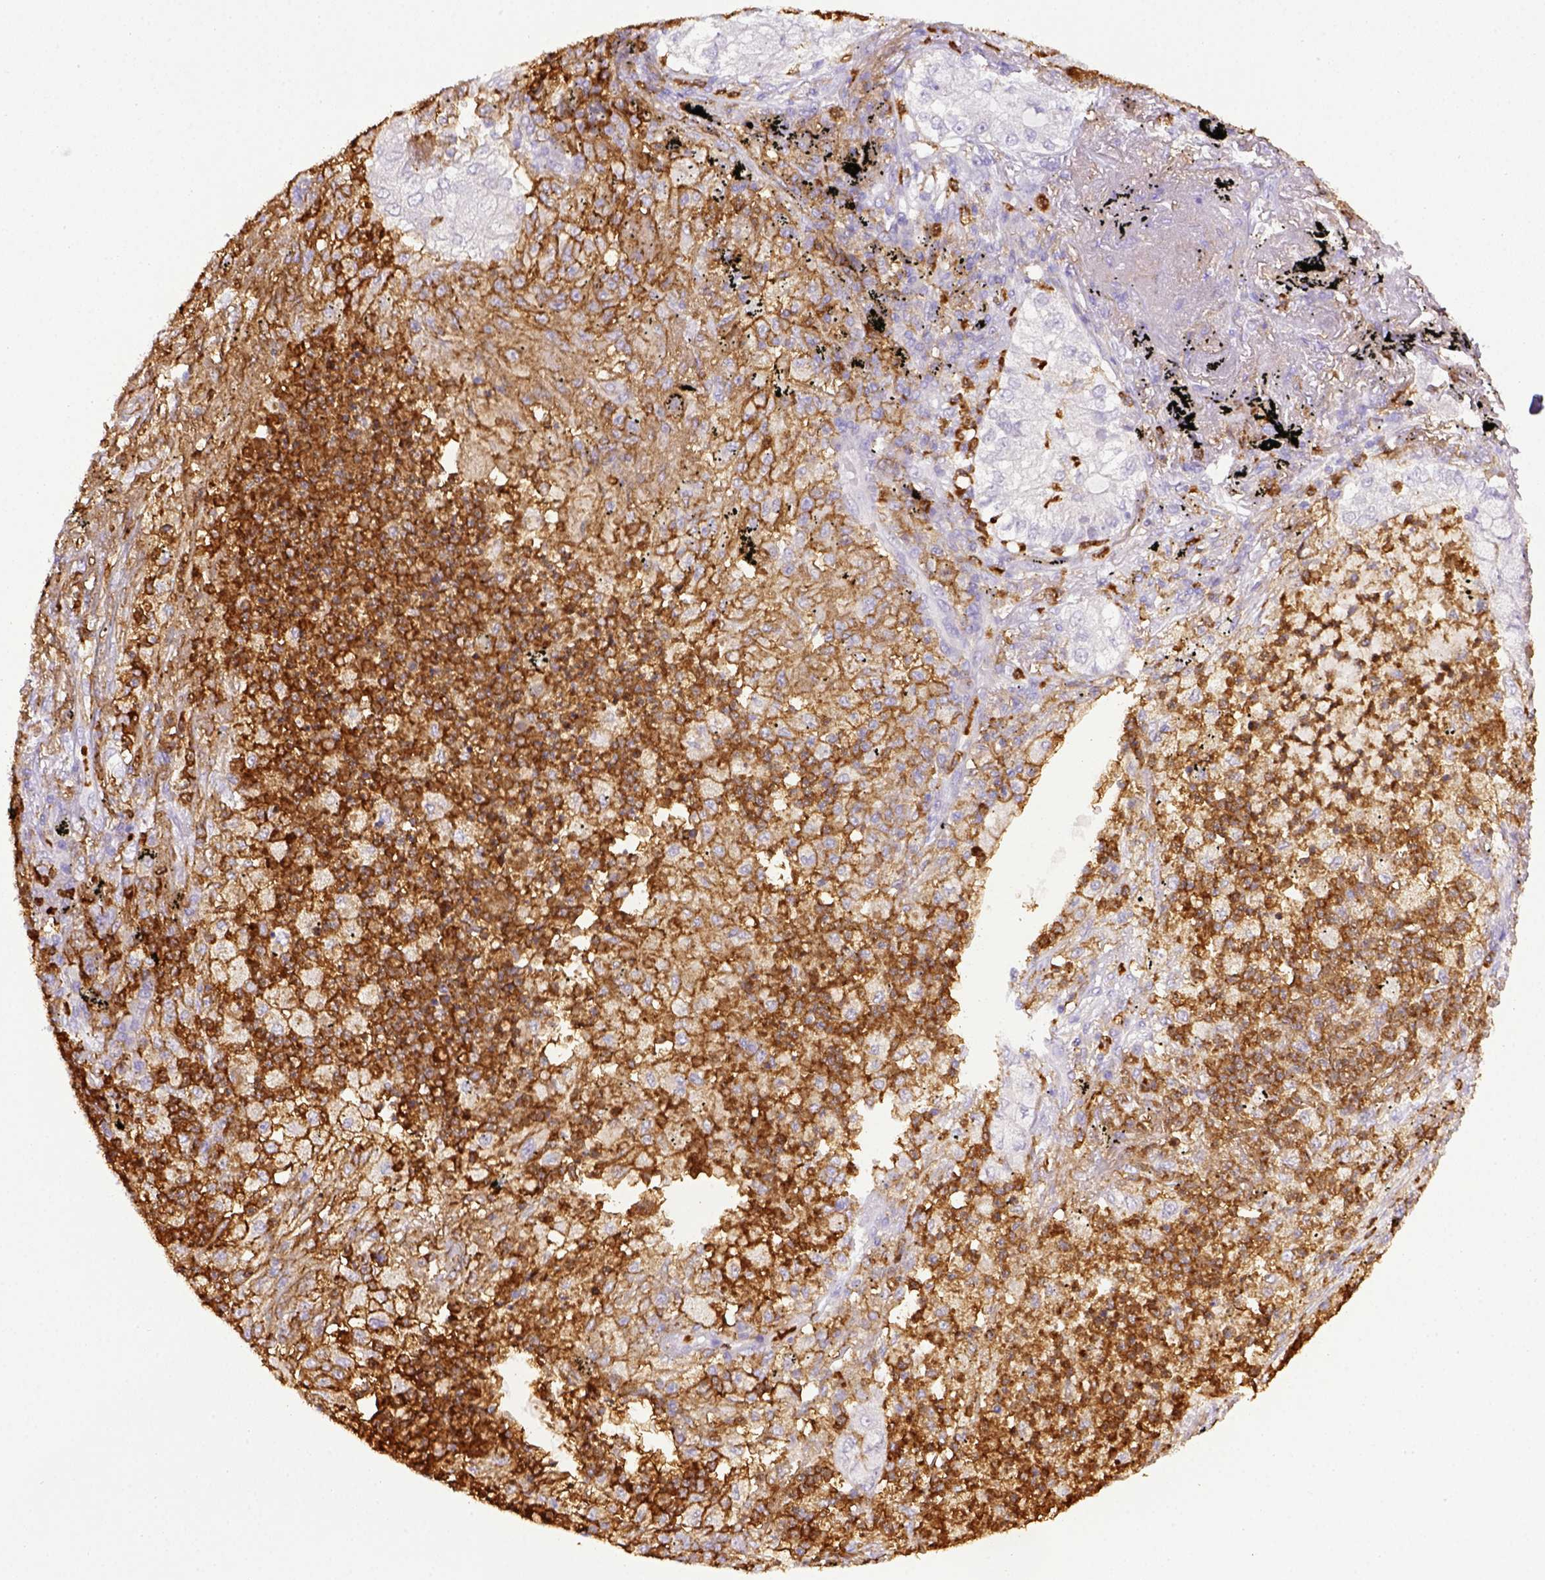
{"staining": {"intensity": "negative", "quantity": "none", "location": "none"}, "tissue": "lung cancer", "cell_type": "Tumor cells", "image_type": "cancer", "snomed": [{"axis": "morphology", "description": "Adenocarcinoma, NOS"}, {"axis": "topography", "description": "Lung"}], "caption": "A high-resolution histopathology image shows IHC staining of lung cancer (adenocarcinoma), which shows no significant staining in tumor cells.", "gene": "ITGAM", "patient": {"sex": "female", "age": 73}}